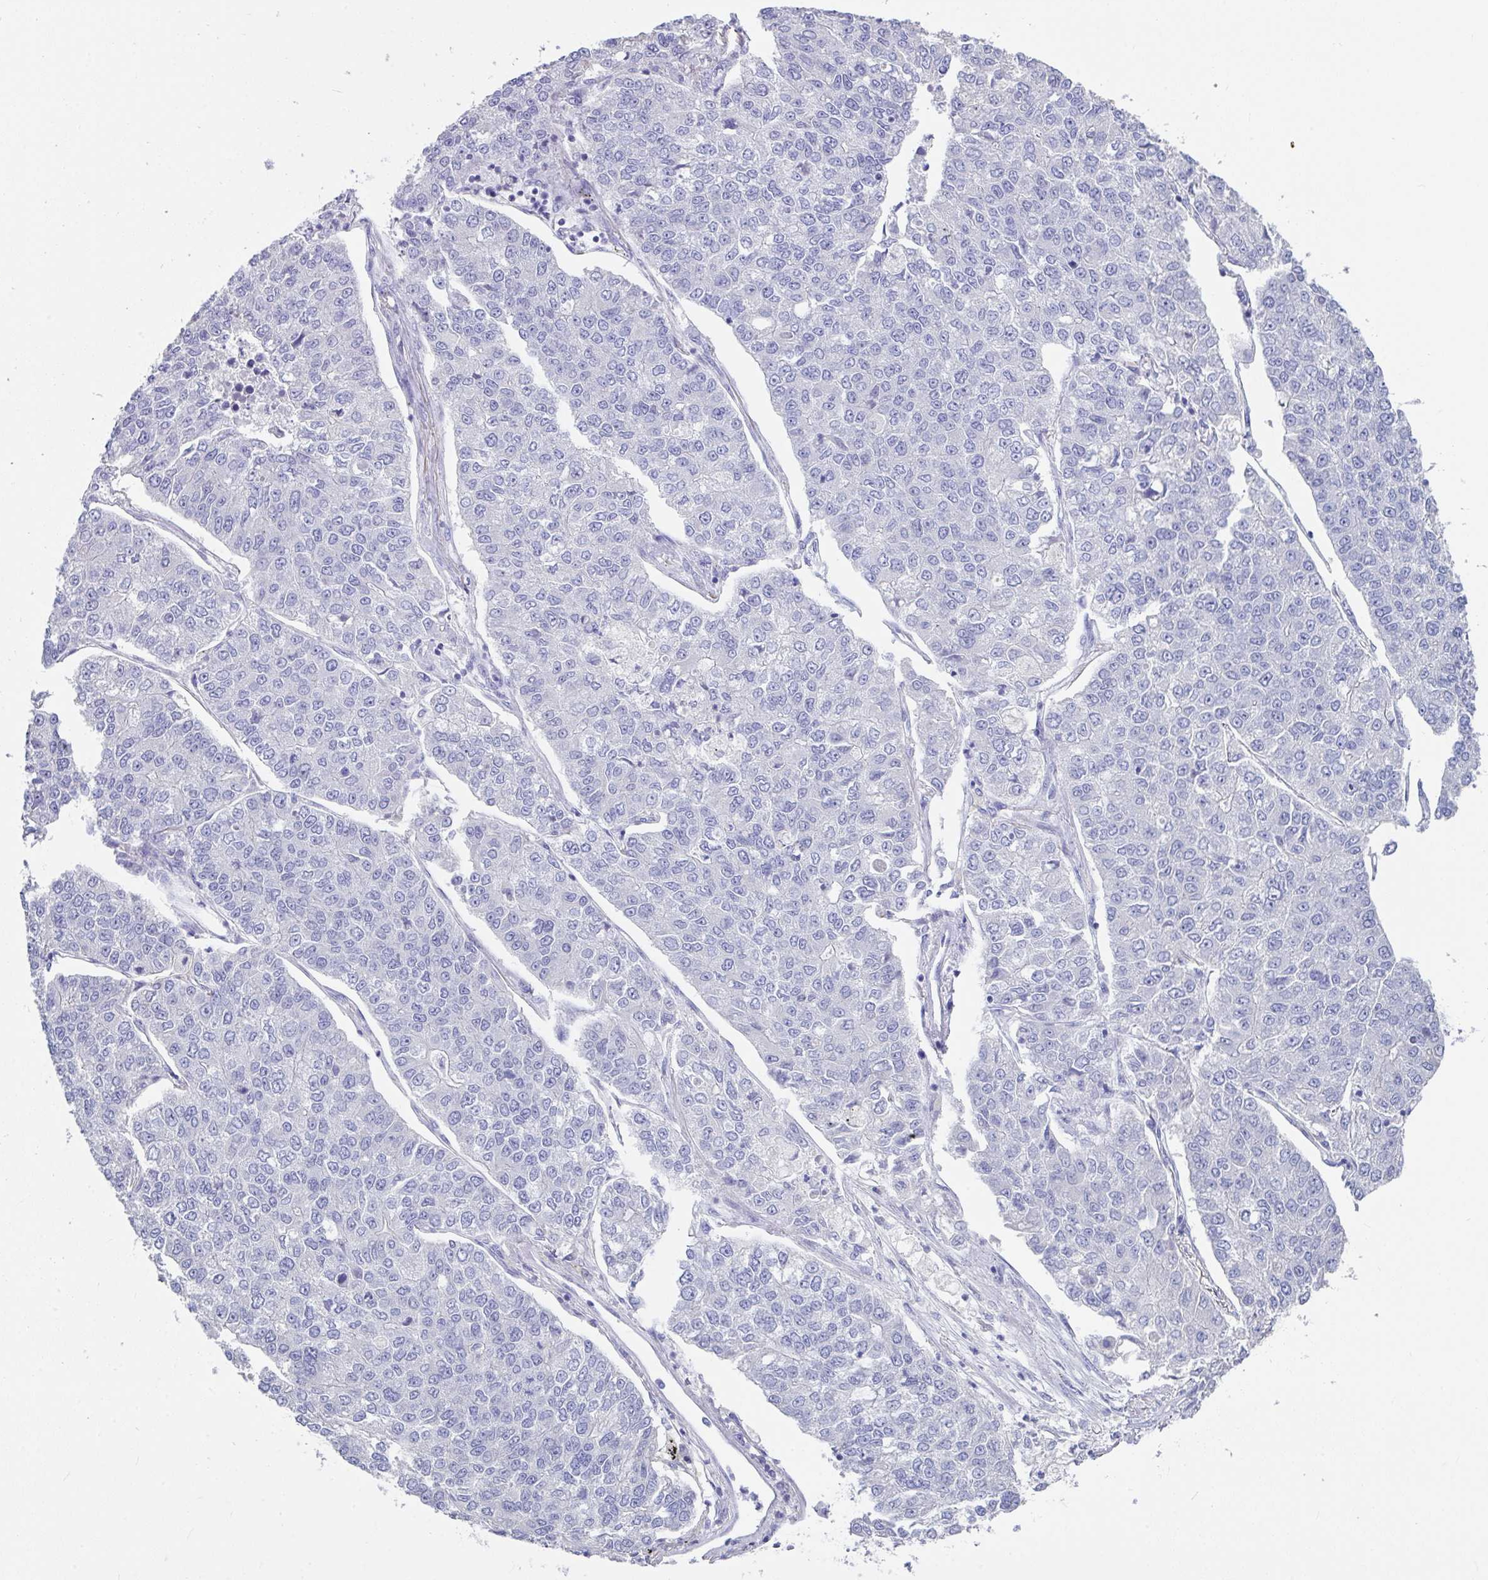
{"staining": {"intensity": "negative", "quantity": "none", "location": "none"}, "tissue": "lung cancer", "cell_type": "Tumor cells", "image_type": "cancer", "snomed": [{"axis": "morphology", "description": "Adenocarcinoma, NOS"}, {"axis": "topography", "description": "Lung"}], "caption": "This is an immunohistochemistry (IHC) image of human lung cancer (adenocarcinoma). There is no staining in tumor cells.", "gene": "SLC44A4", "patient": {"sex": "male", "age": 49}}